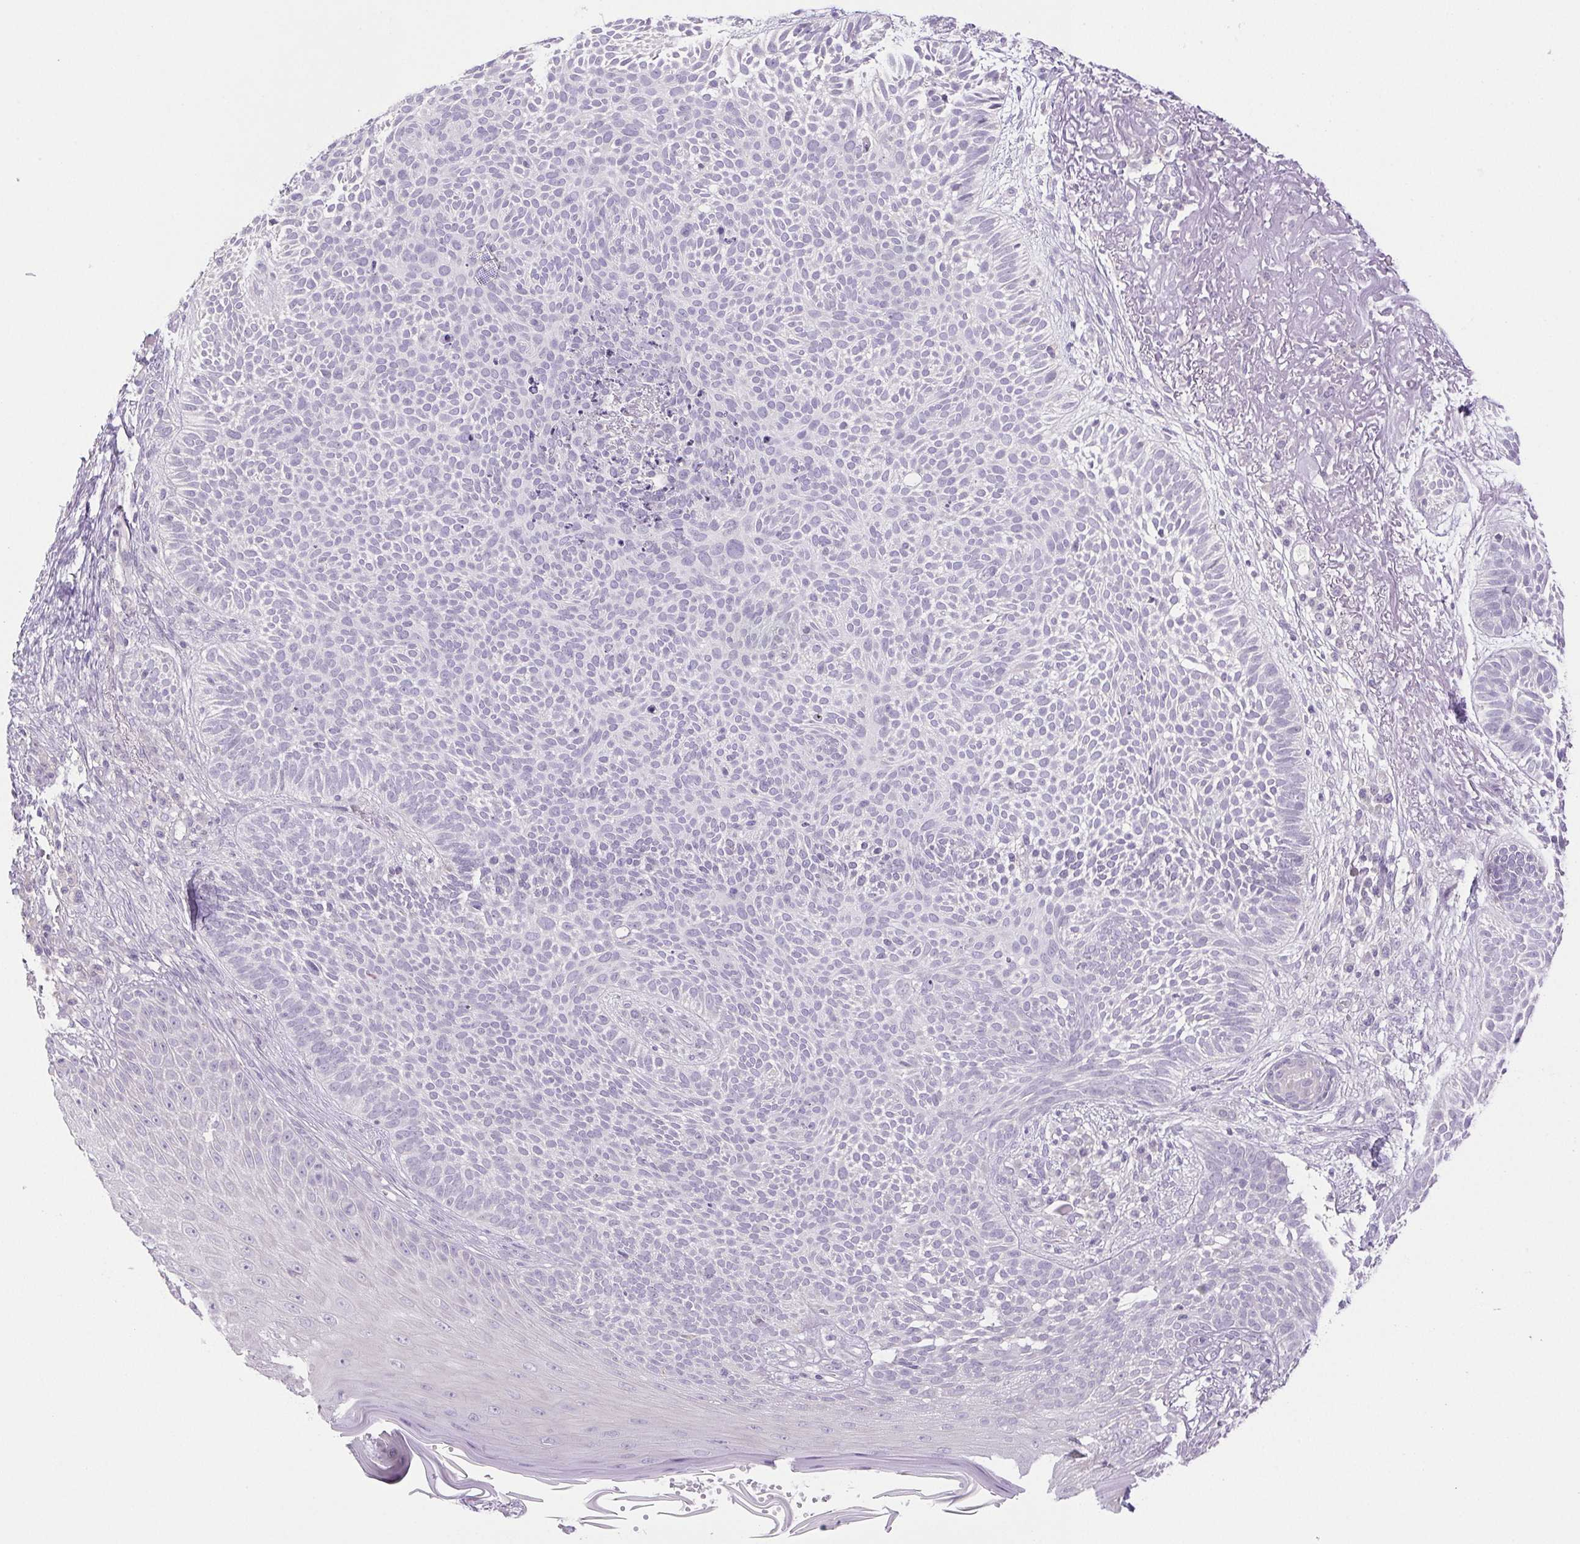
{"staining": {"intensity": "negative", "quantity": "none", "location": "none"}, "tissue": "skin cancer", "cell_type": "Tumor cells", "image_type": "cancer", "snomed": [{"axis": "morphology", "description": "Basal cell carcinoma"}, {"axis": "topography", "description": "Skin"}, {"axis": "topography", "description": "Skin of face"}], "caption": "This is an immunohistochemistry (IHC) photomicrograph of human skin basal cell carcinoma. There is no expression in tumor cells.", "gene": "PAPPA2", "patient": {"sex": "female", "age": 82}}